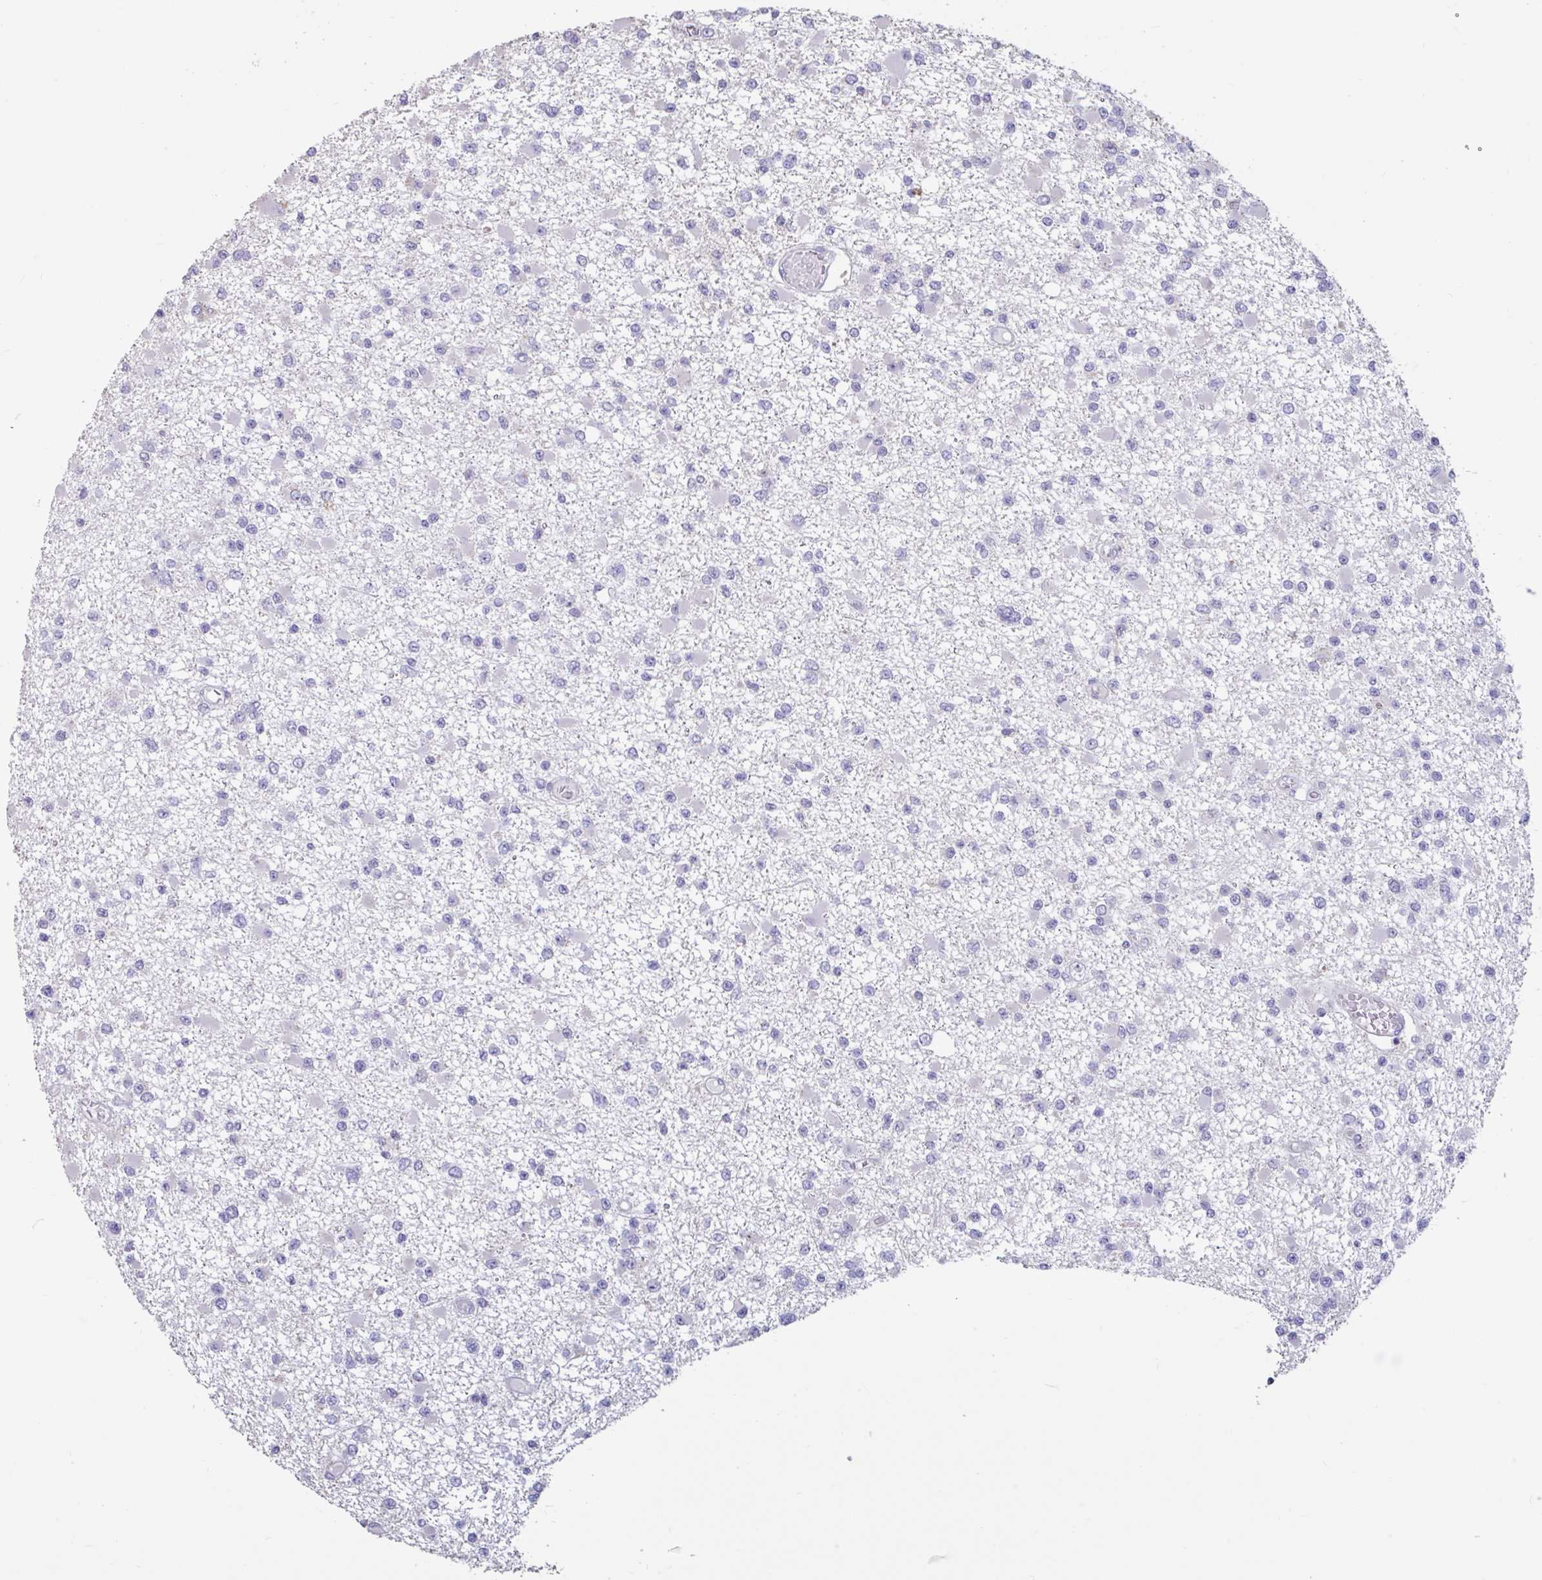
{"staining": {"intensity": "negative", "quantity": "none", "location": "none"}, "tissue": "glioma", "cell_type": "Tumor cells", "image_type": "cancer", "snomed": [{"axis": "morphology", "description": "Glioma, malignant, Low grade"}, {"axis": "topography", "description": "Brain"}], "caption": "This is an immunohistochemistry micrograph of glioma. There is no expression in tumor cells.", "gene": "DDX39A", "patient": {"sex": "female", "age": 22}}